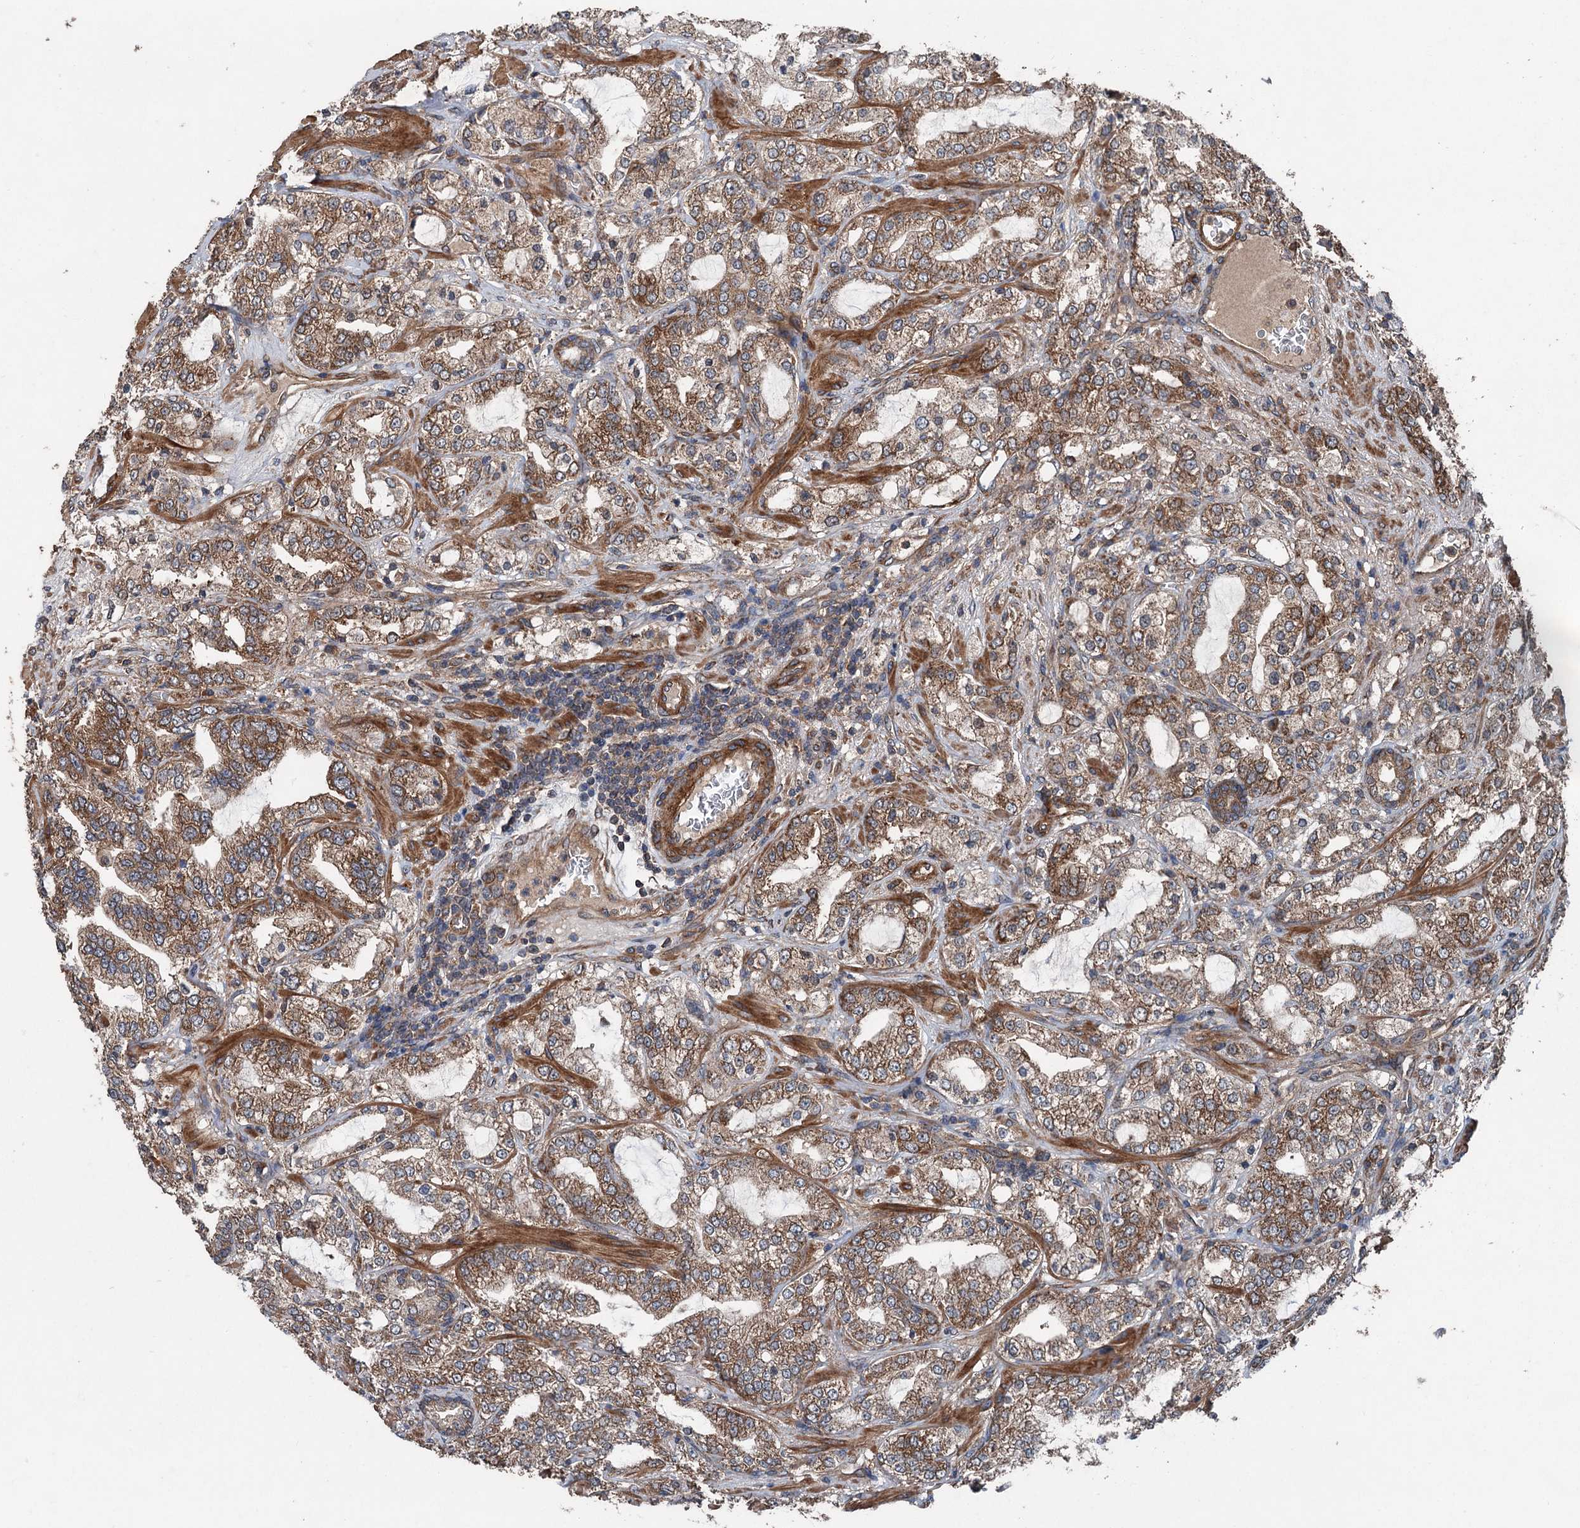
{"staining": {"intensity": "moderate", "quantity": ">75%", "location": "cytoplasmic/membranous"}, "tissue": "prostate cancer", "cell_type": "Tumor cells", "image_type": "cancer", "snomed": [{"axis": "morphology", "description": "Adenocarcinoma, High grade"}, {"axis": "topography", "description": "Prostate"}], "caption": "Moderate cytoplasmic/membranous staining is seen in approximately >75% of tumor cells in prostate adenocarcinoma (high-grade).", "gene": "RNF214", "patient": {"sex": "male", "age": 64}}